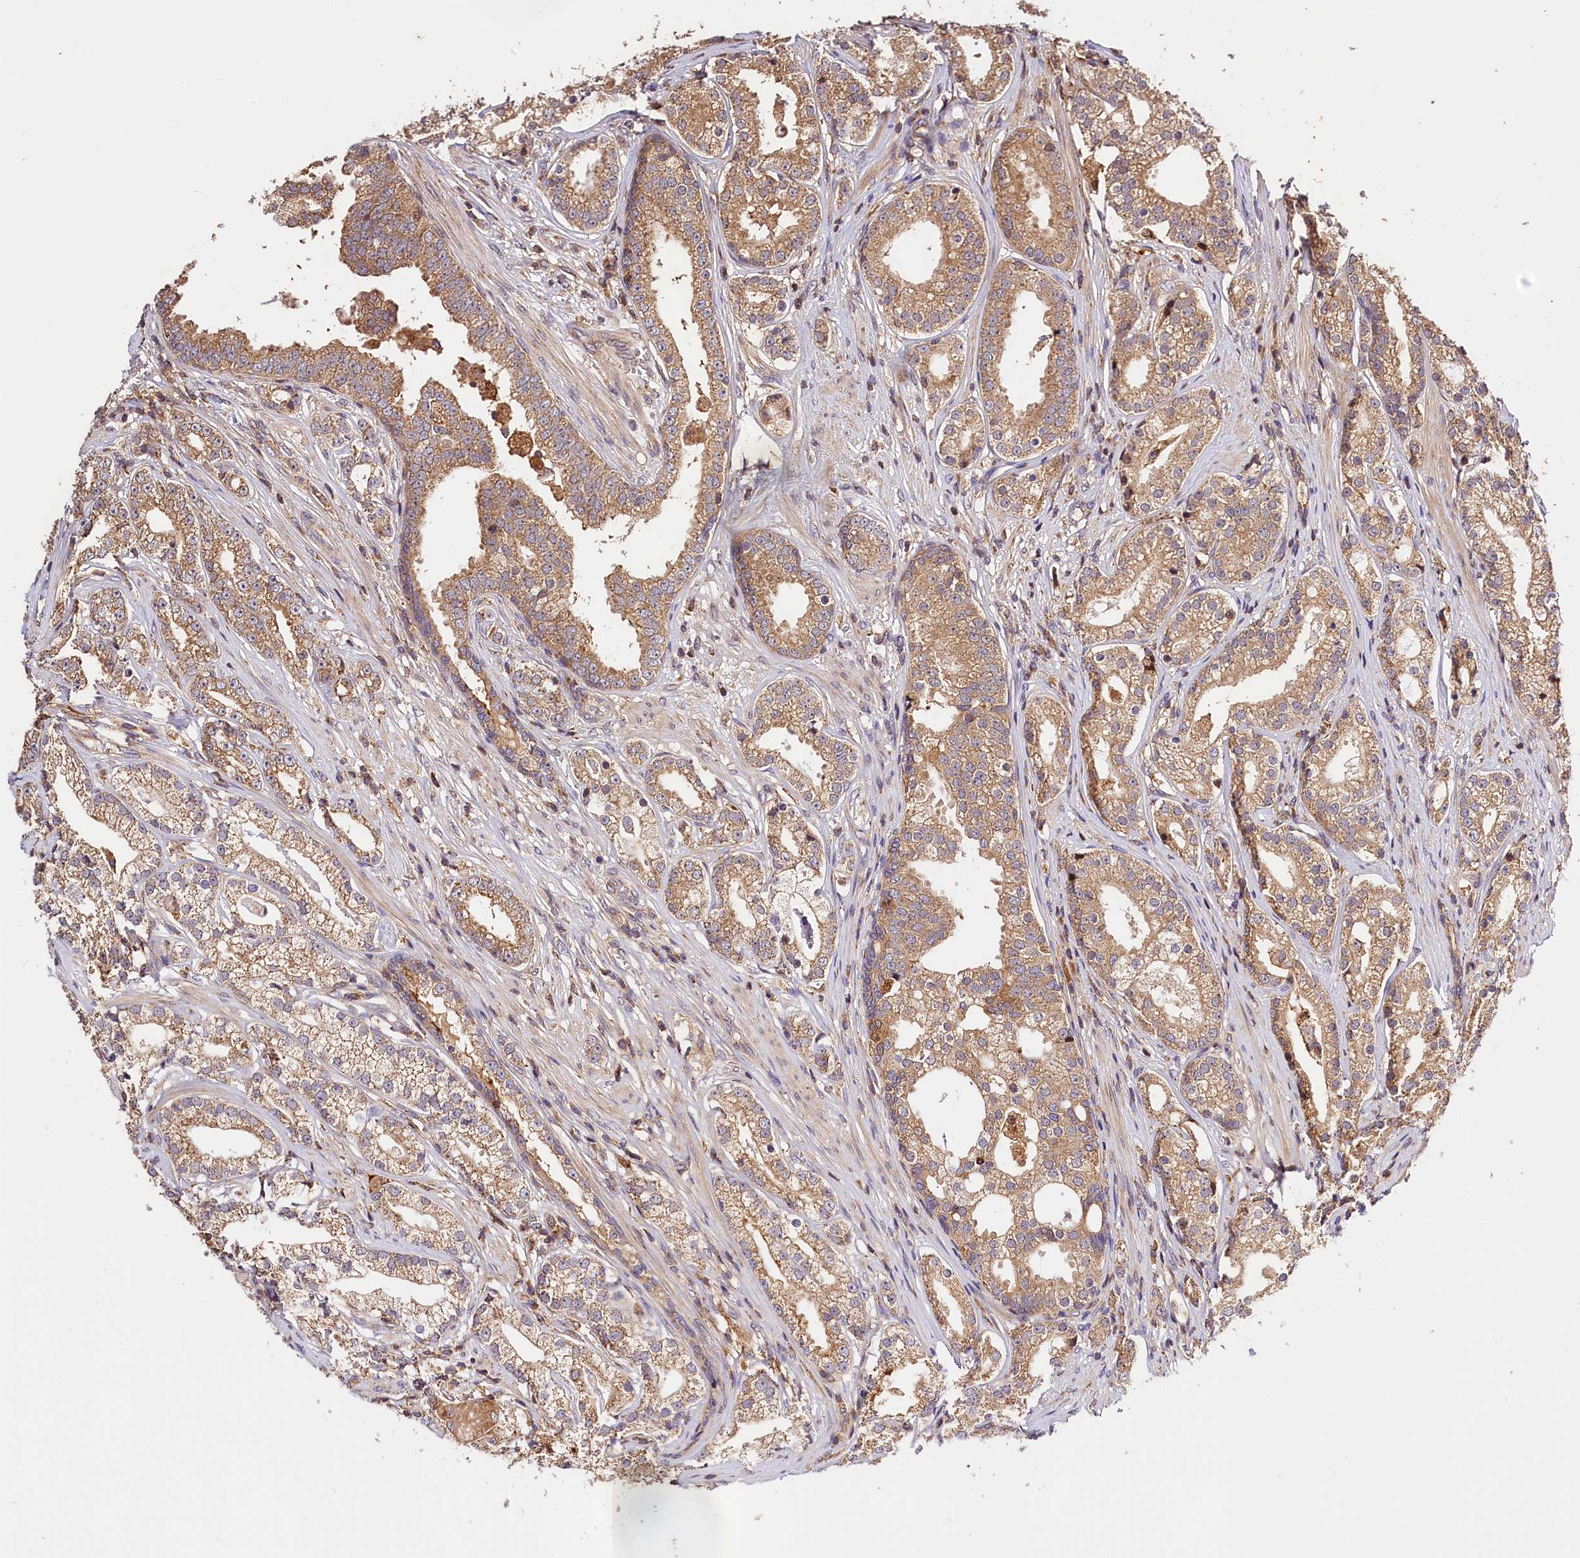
{"staining": {"intensity": "moderate", "quantity": ">75%", "location": "cytoplasmic/membranous"}, "tissue": "prostate cancer", "cell_type": "Tumor cells", "image_type": "cancer", "snomed": [{"axis": "morphology", "description": "Adenocarcinoma, High grade"}, {"axis": "topography", "description": "Prostate"}], "caption": "Prostate cancer (adenocarcinoma (high-grade)) stained for a protein (brown) reveals moderate cytoplasmic/membranous positive expression in about >75% of tumor cells.", "gene": "KPTN", "patient": {"sex": "male", "age": 69}}